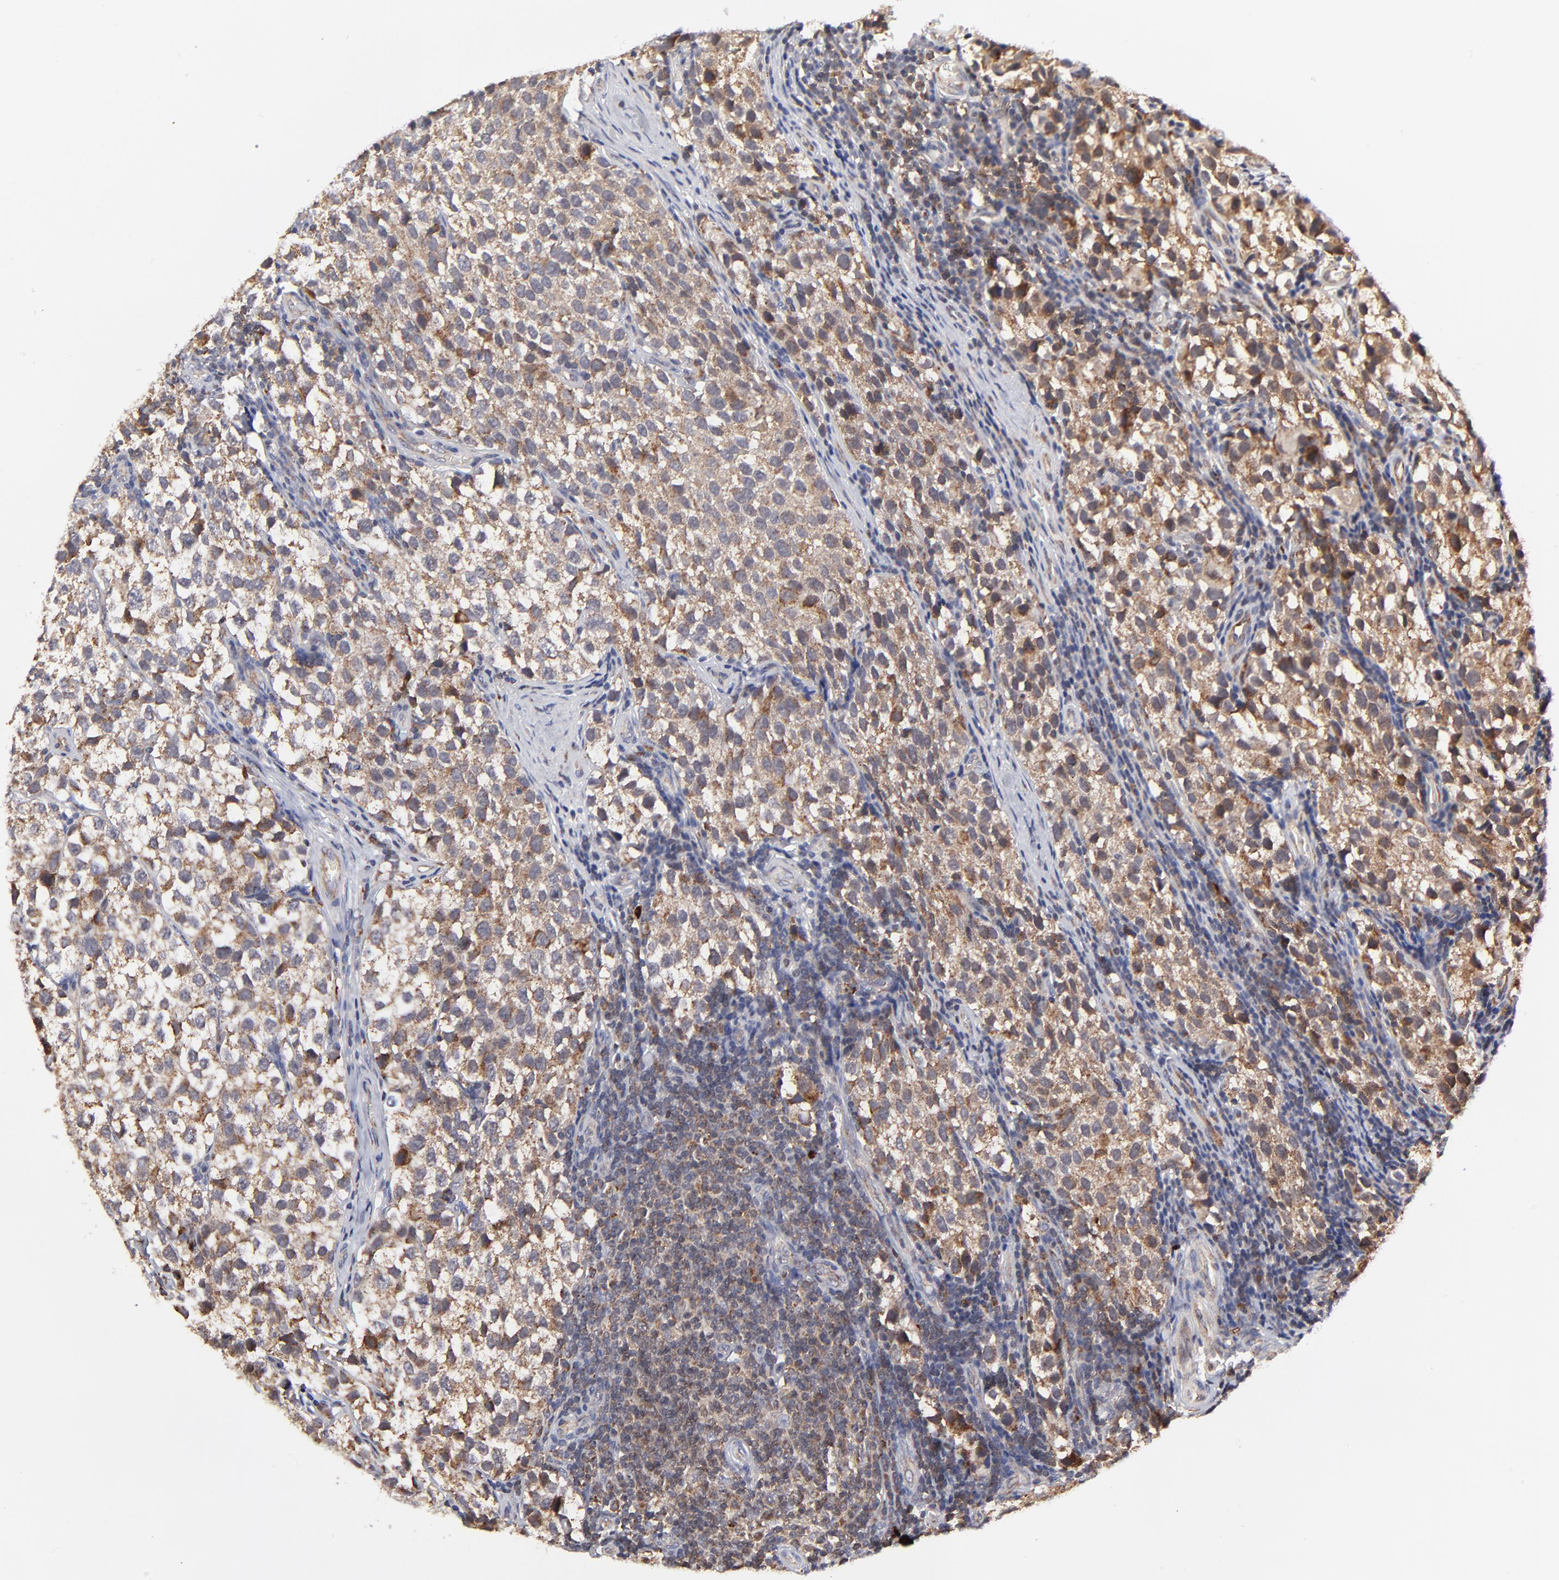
{"staining": {"intensity": "moderate", "quantity": ">75%", "location": "cytoplasmic/membranous"}, "tissue": "testis cancer", "cell_type": "Tumor cells", "image_type": "cancer", "snomed": [{"axis": "morphology", "description": "Seminoma, NOS"}, {"axis": "topography", "description": "Testis"}], "caption": "A high-resolution photomicrograph shows immunohistochemistry (IHC) staining of testis cancer (seminoma), which shows moderate cytoplasmic/membranous expression in about >75% of tumor cells.", "gene": "MAP2K7", "patient": {"sex": "male", "age": 39}}